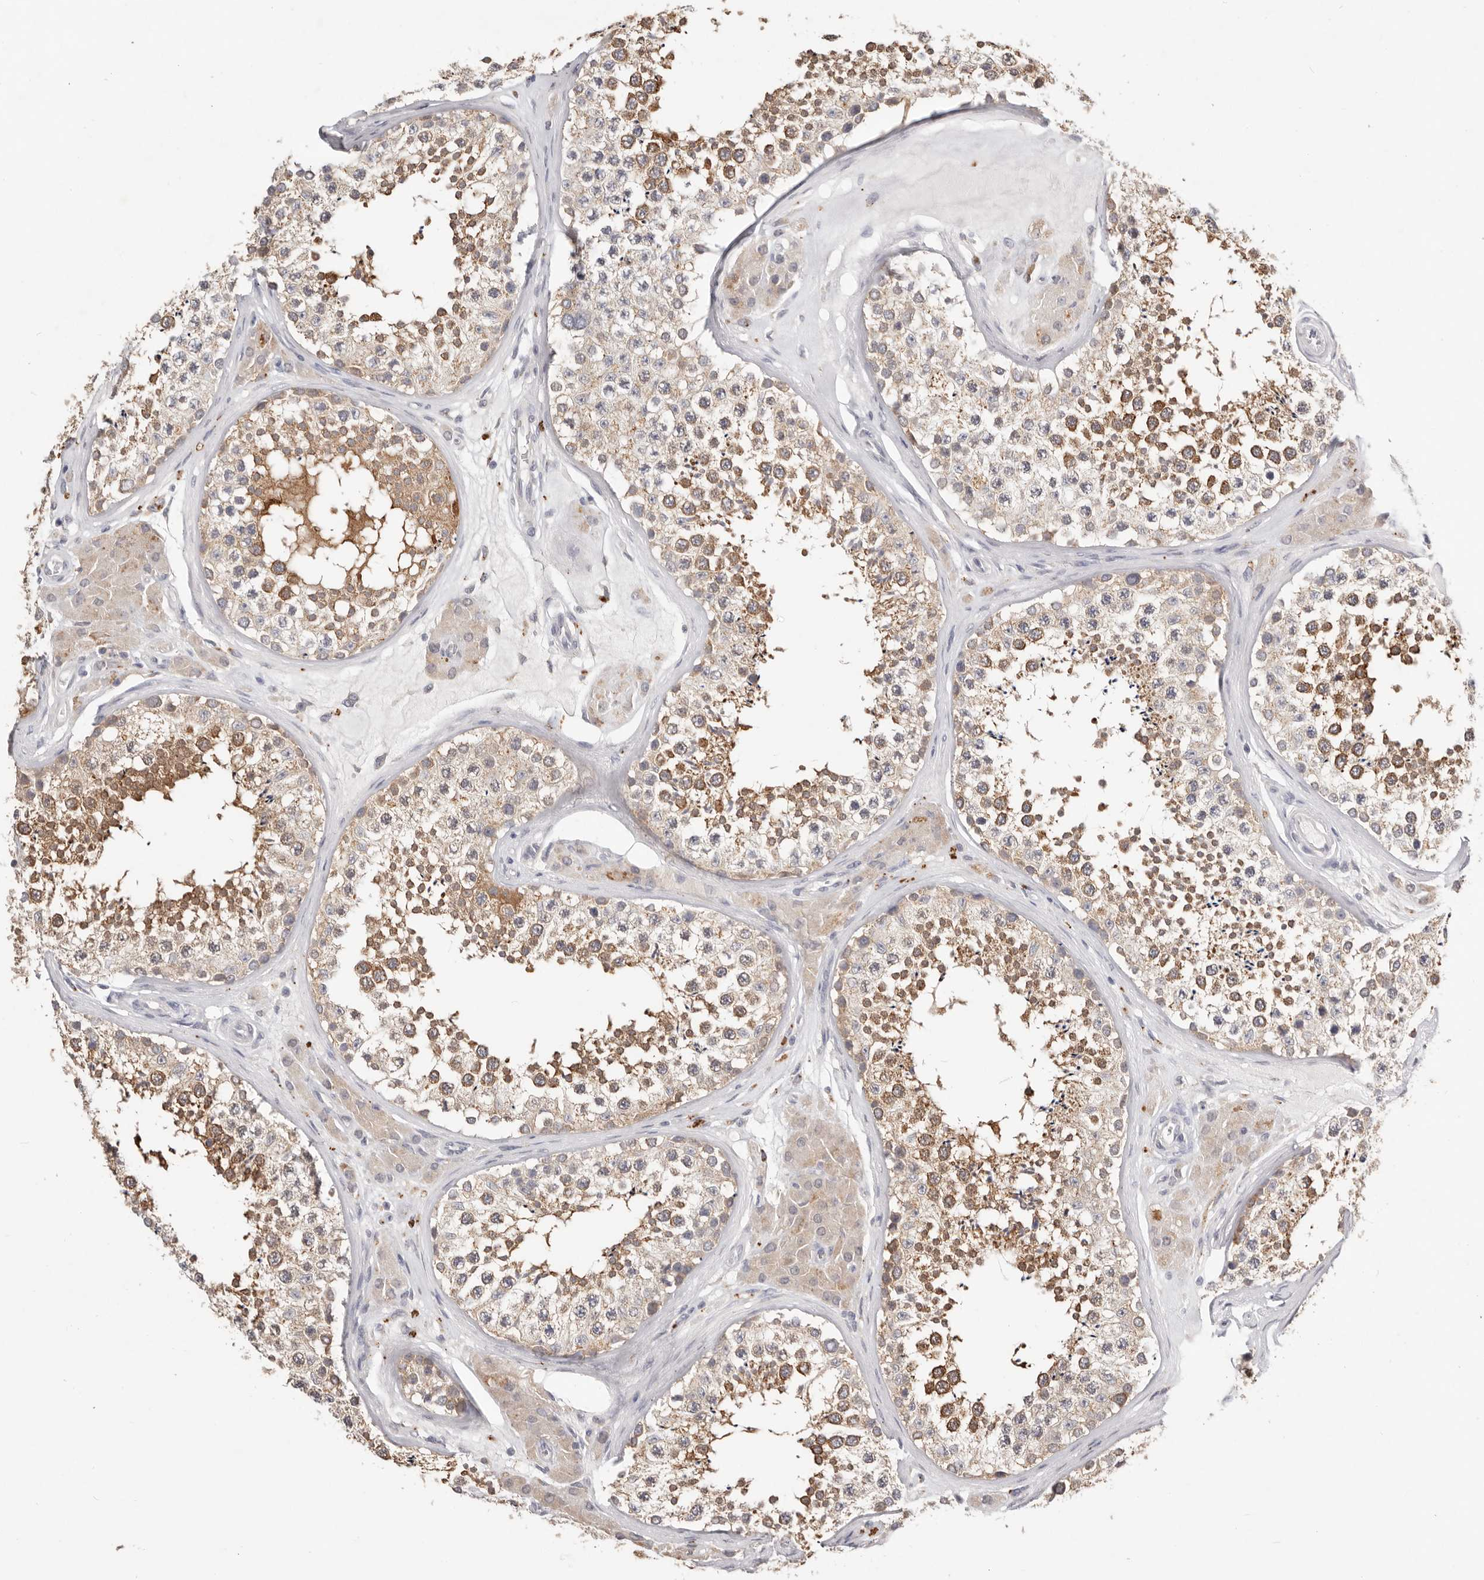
{"staining": {"intensity": "moderate", "quantity": ">75%", "location": "cytoplasmic/membranous"}, "tissue": "testis", "cell_type": "Cells in seminiferous ducts", "image_type": "normal", "snomed": [{"axis": "morphology", "description": "Normal tissue, NOS"}, {"axis": "topography", "description": "Testis"}], "caption": "Testis stained with DAB immunohistochemistry (IHC) exhibits medium levels of moderate cytoplasmic/membranous staining in approximately >75% of cells in seminiferous ducts.", "gene": "WDR77", "patient": {"sex": "male", "age": 46}}